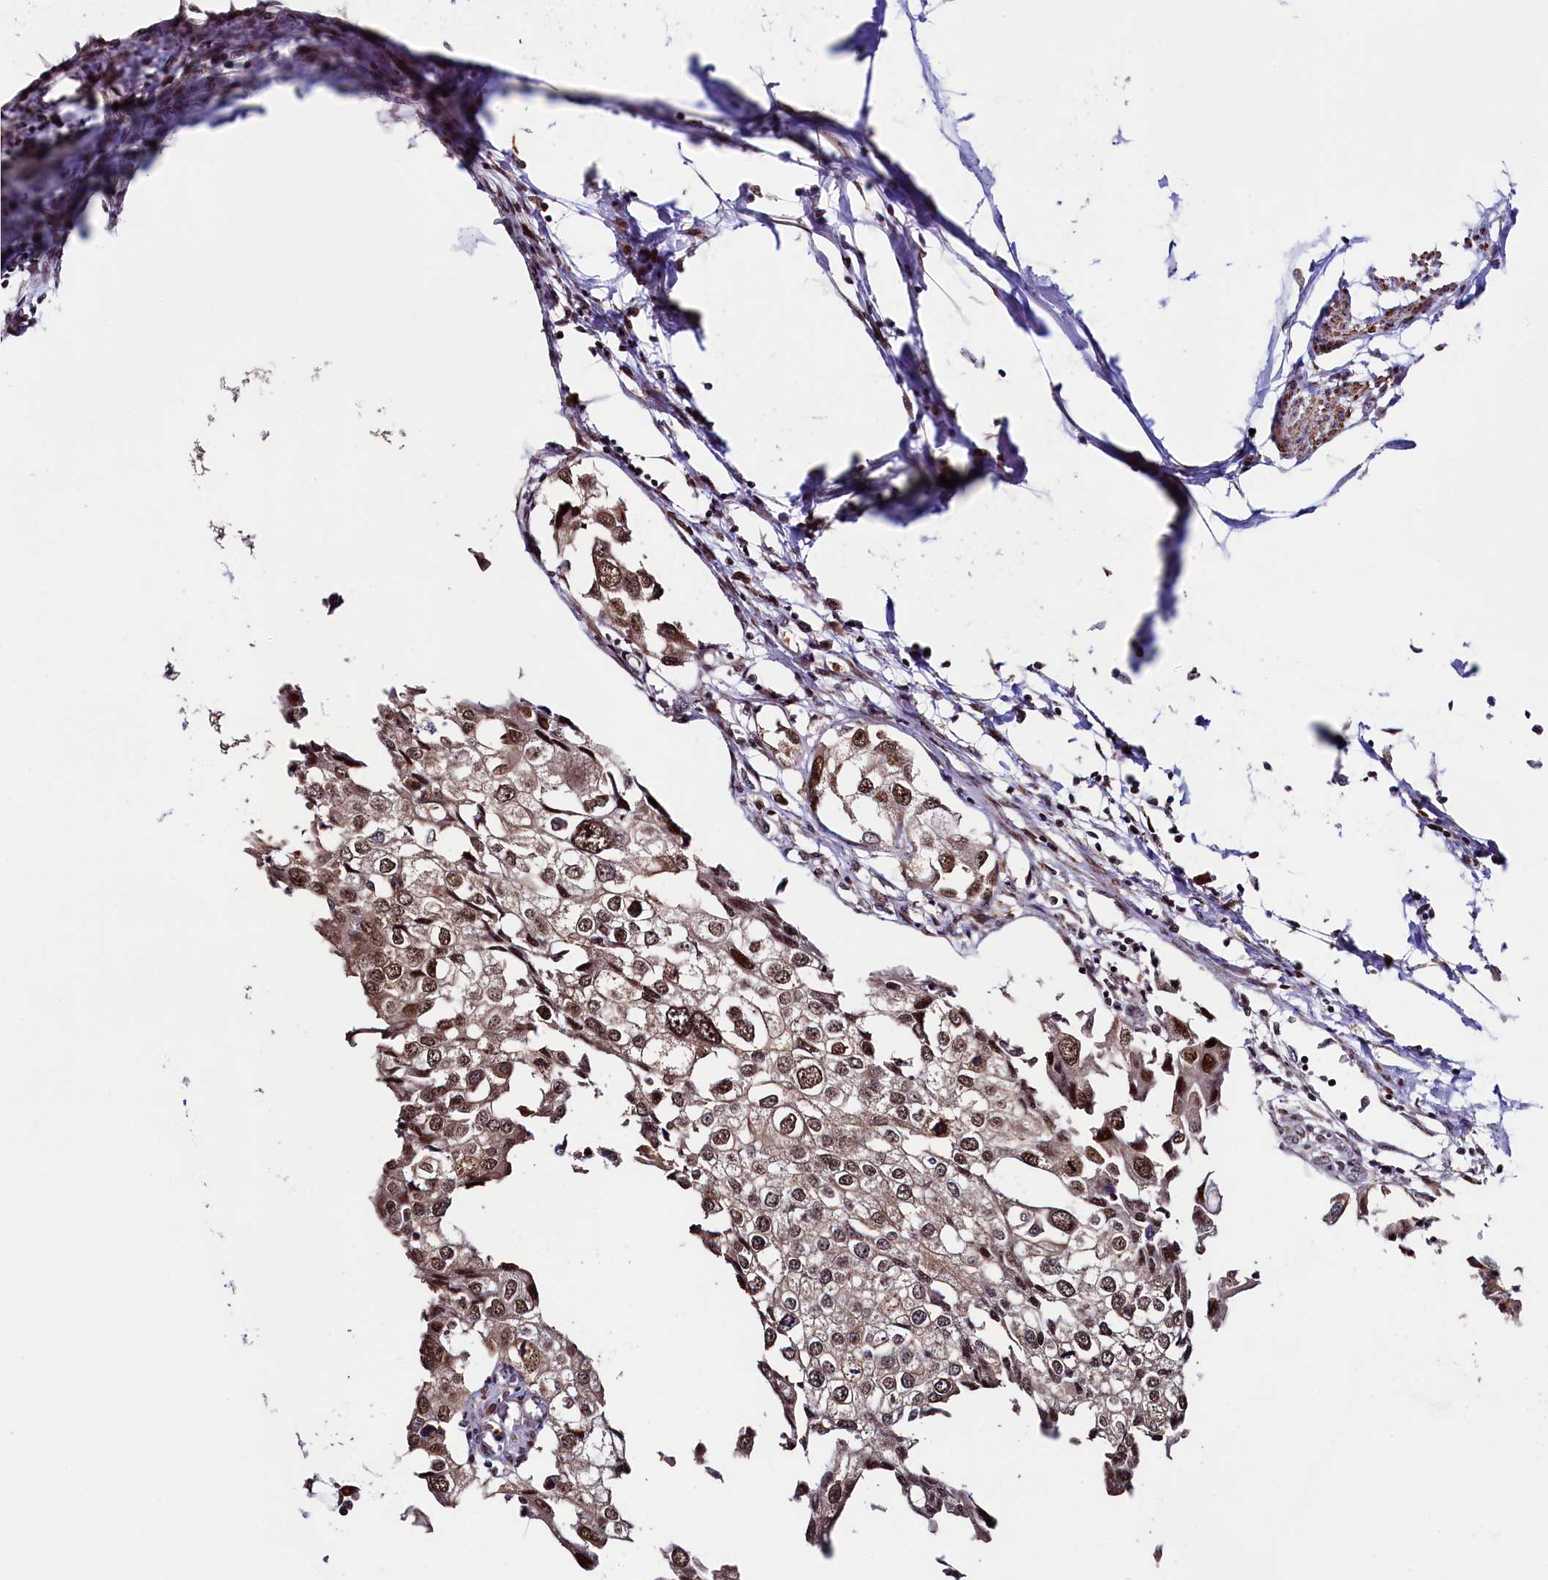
{"staining": {"intensity": "moderate", "quantity": ">75%", "location": "nuclear"}, "tissue": "urothelial cancer", "cell_type": "Tumor cells", "image_type": "cancer", "snomed": [{"axis": "morphology", "description": "Urothelial carcinoma, High grade"}, {"axis": "topography", "description": "Urinary bladder"}], "caption": "A high-resolution histopathology image shows immunohistochemistry (IHC) staining of urothelial cancer, which exhibits moderate nuclear staining in about >75% of tumor cells.", "gene": "LEO1", "patient": {"sex": "male", "age": 64}}